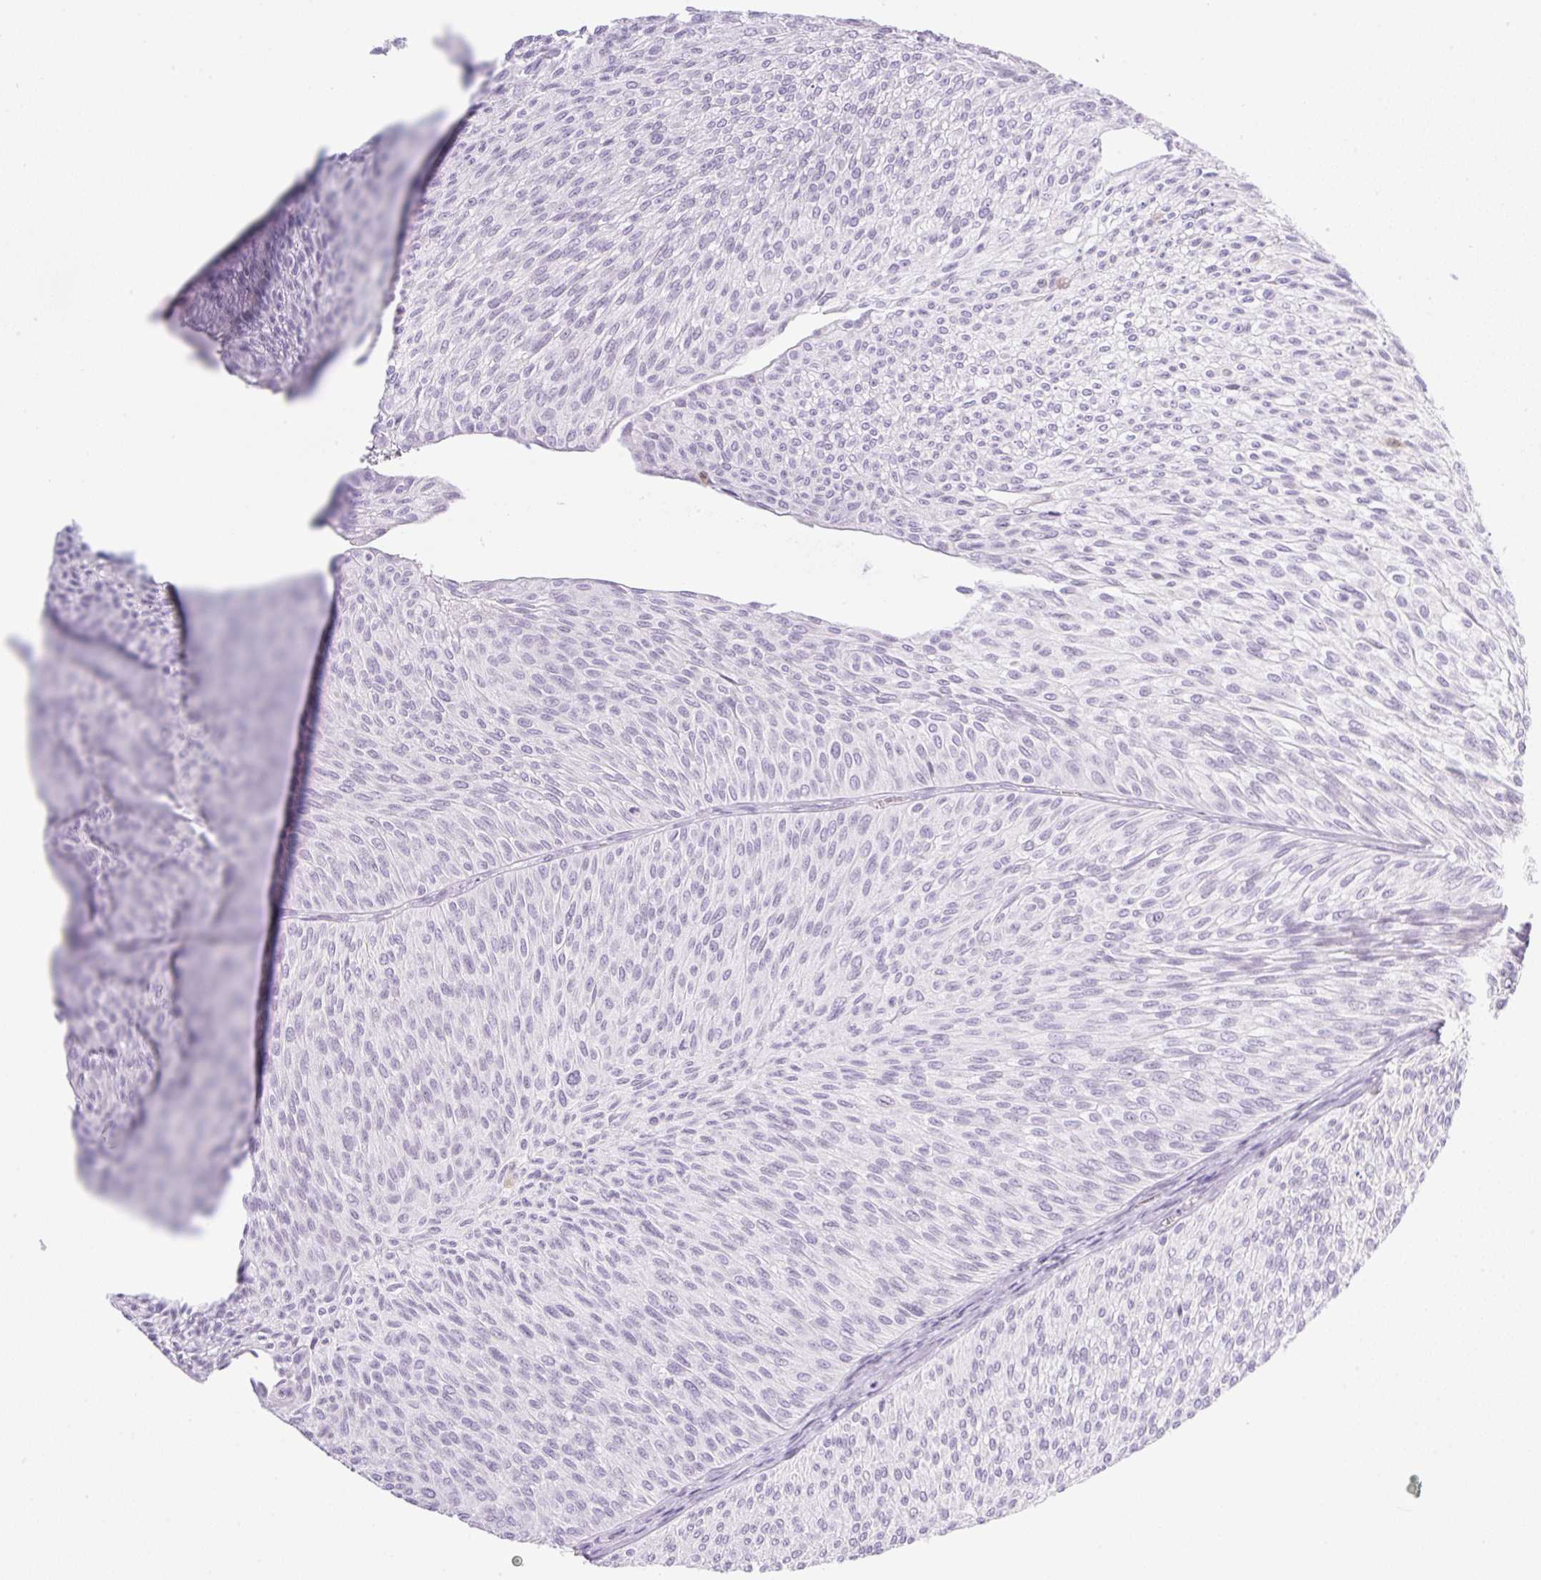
{"staining": {"intensity": "negative", "quantity": "none", "location": "none"}, "tissue": "urothelial cancer", "cell_type": "Tumor cells", "image_type": "cancer", "snomed": [{"axis": "morphology", "description": "Urothelial carcinoma, Low grade"}, {"axis": "topography", "description": "Urinary bladder"}], "caption": "Immunohistochemistry of human low-grade urothelial carcinoma demonstrates no positivity in tumor cells.", "gene": "SPRR4", "patient": {"sex": "male", "age": 91}}